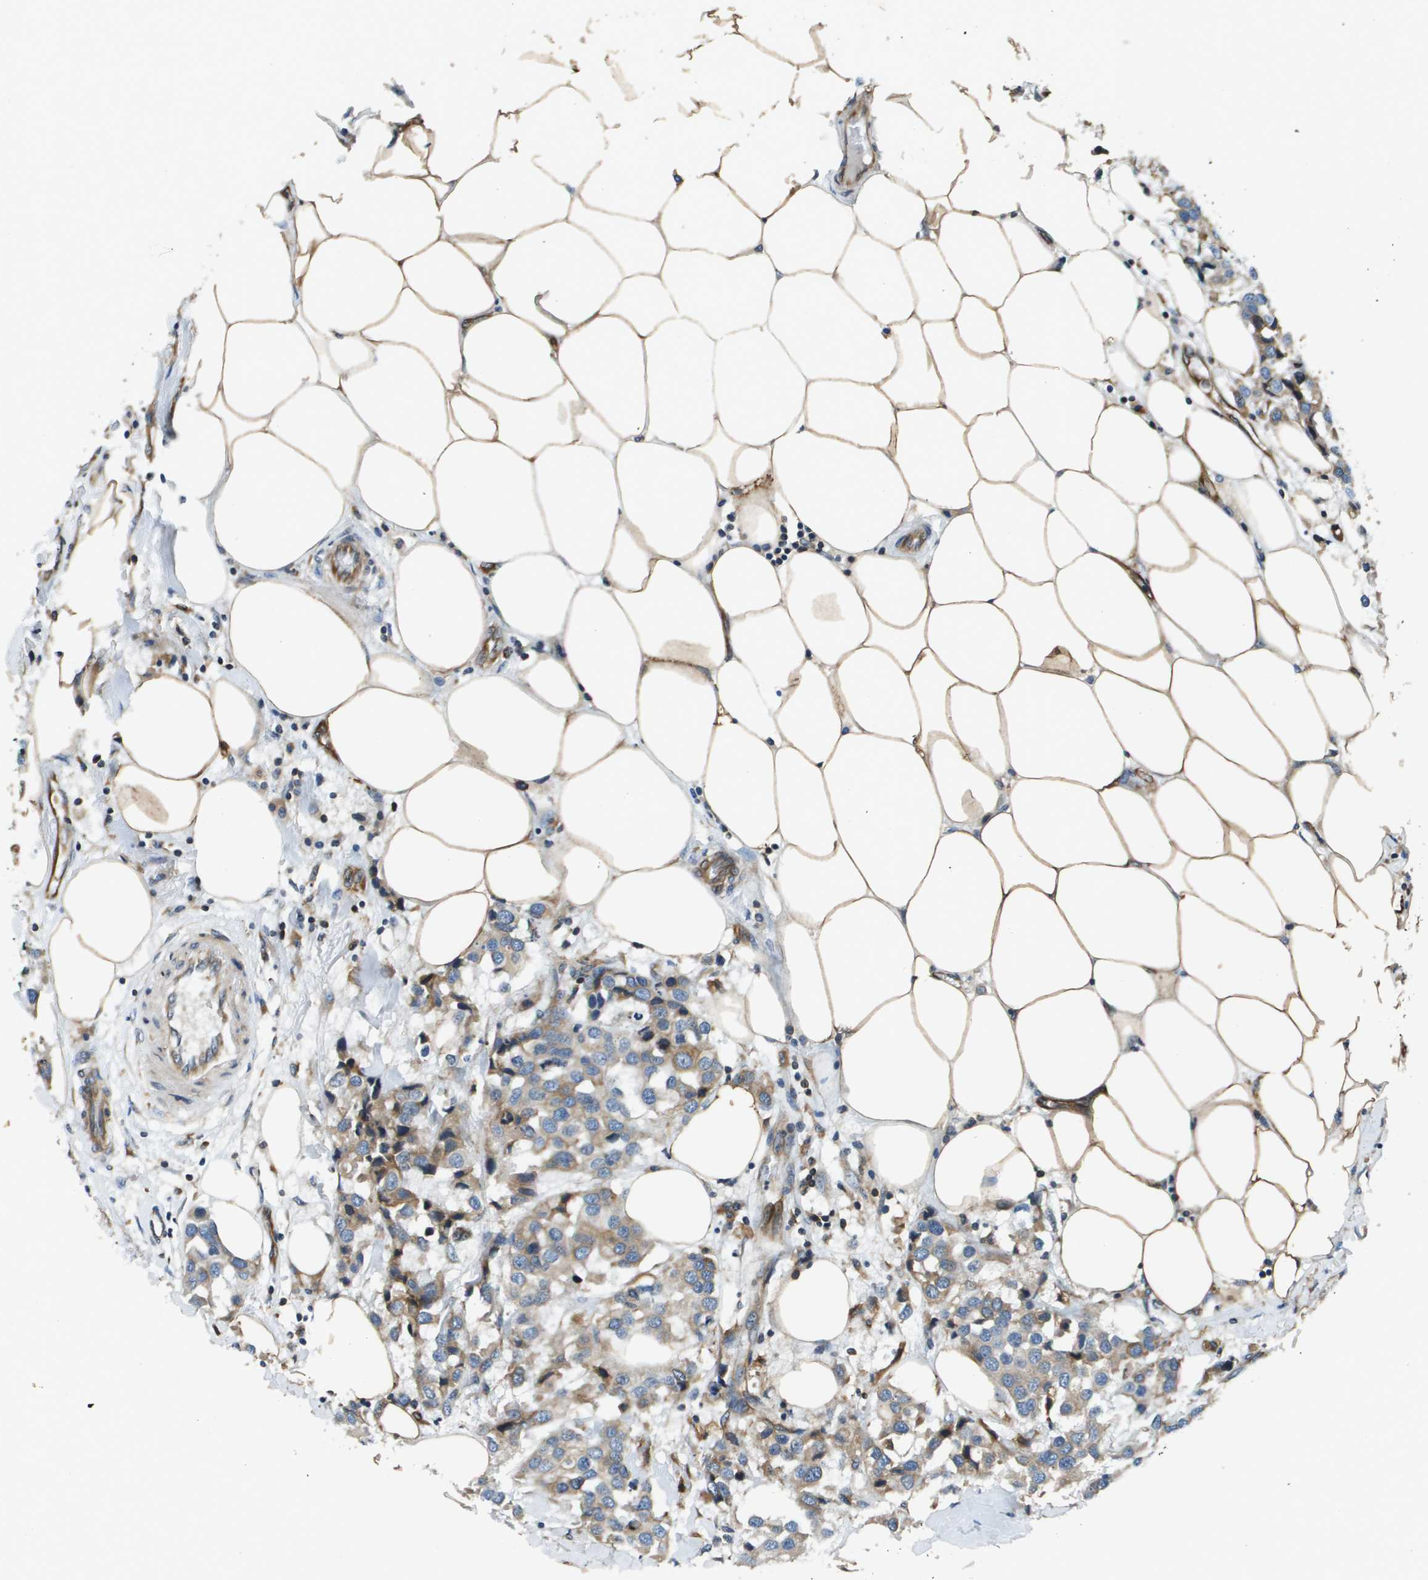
{"staining": {"intensity": "weak", "quantity": "25%-75%", "location": "cytoplasmic/membranous"}, "tissue": "breast cancer", "cell_type": "Tumor cells", "image_type": "cancer", "snomed": [{"axis": "morphology", "description": "Duct carcinoma"}, {"axis": "topography", "description": "Breast"}], "caption": "Breast cancer was stained to show a protein in brown. There is low levels of weak cytoplasmic/membranous positivity in about 25%-75% of tumor cells.", "gene": "ESYT1", "patient": {"sex": "female", "age": 80}}